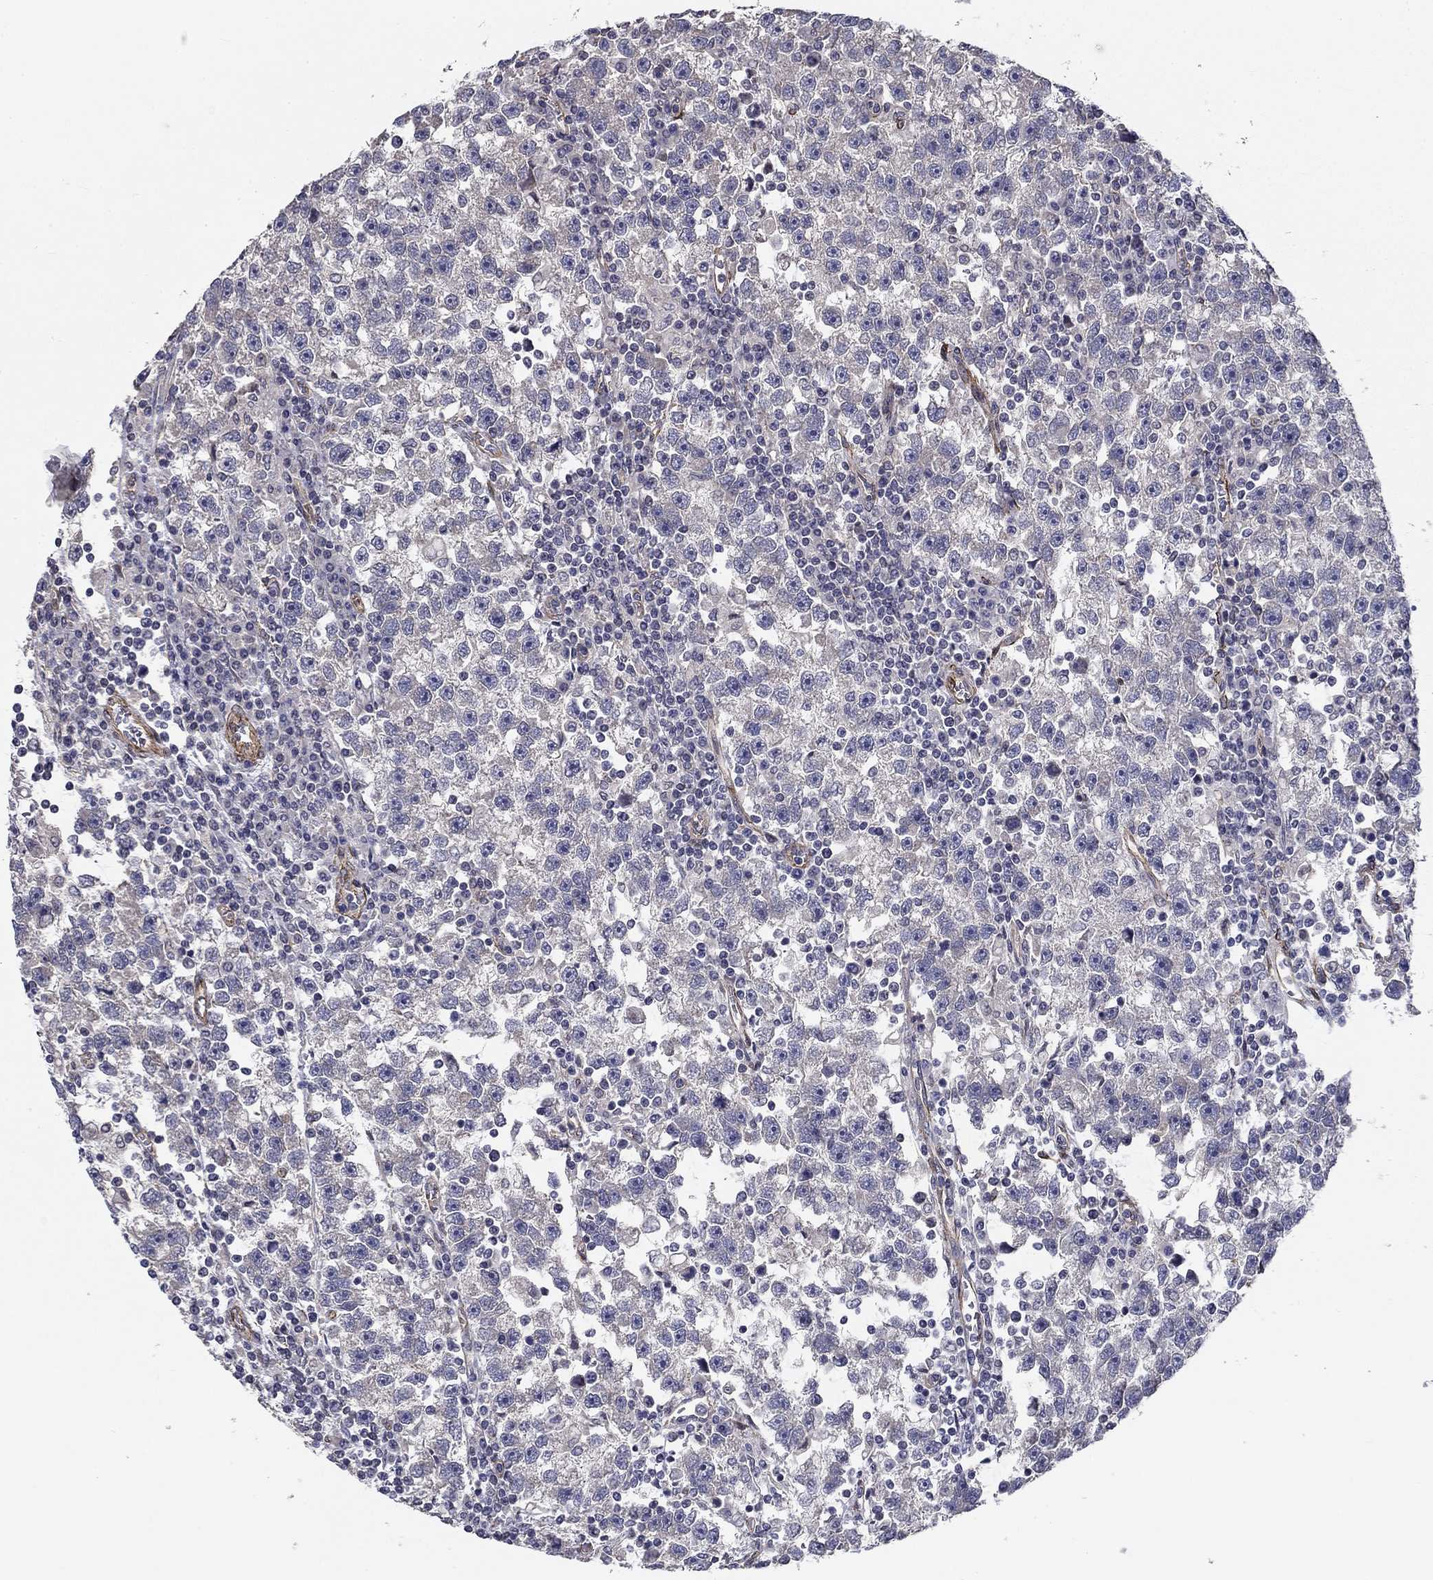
{"staining": {"intensity": "negative", "quantity": "none", "location": "none"}, "tissue": "testis cancer", "cell_type": "Tumor cells", "image_type": "cancer", "snomed": [{"axis": "morphology", "description": "Seminoma, NOS"}, {"axis": "topography", "description": "Testis"}], "caption": "Immunohistochemical staining of testis cancer displays no significant staining in tumor cells.", "gene": "SYNC", "patient": {"sex": "male", "age": 47}}